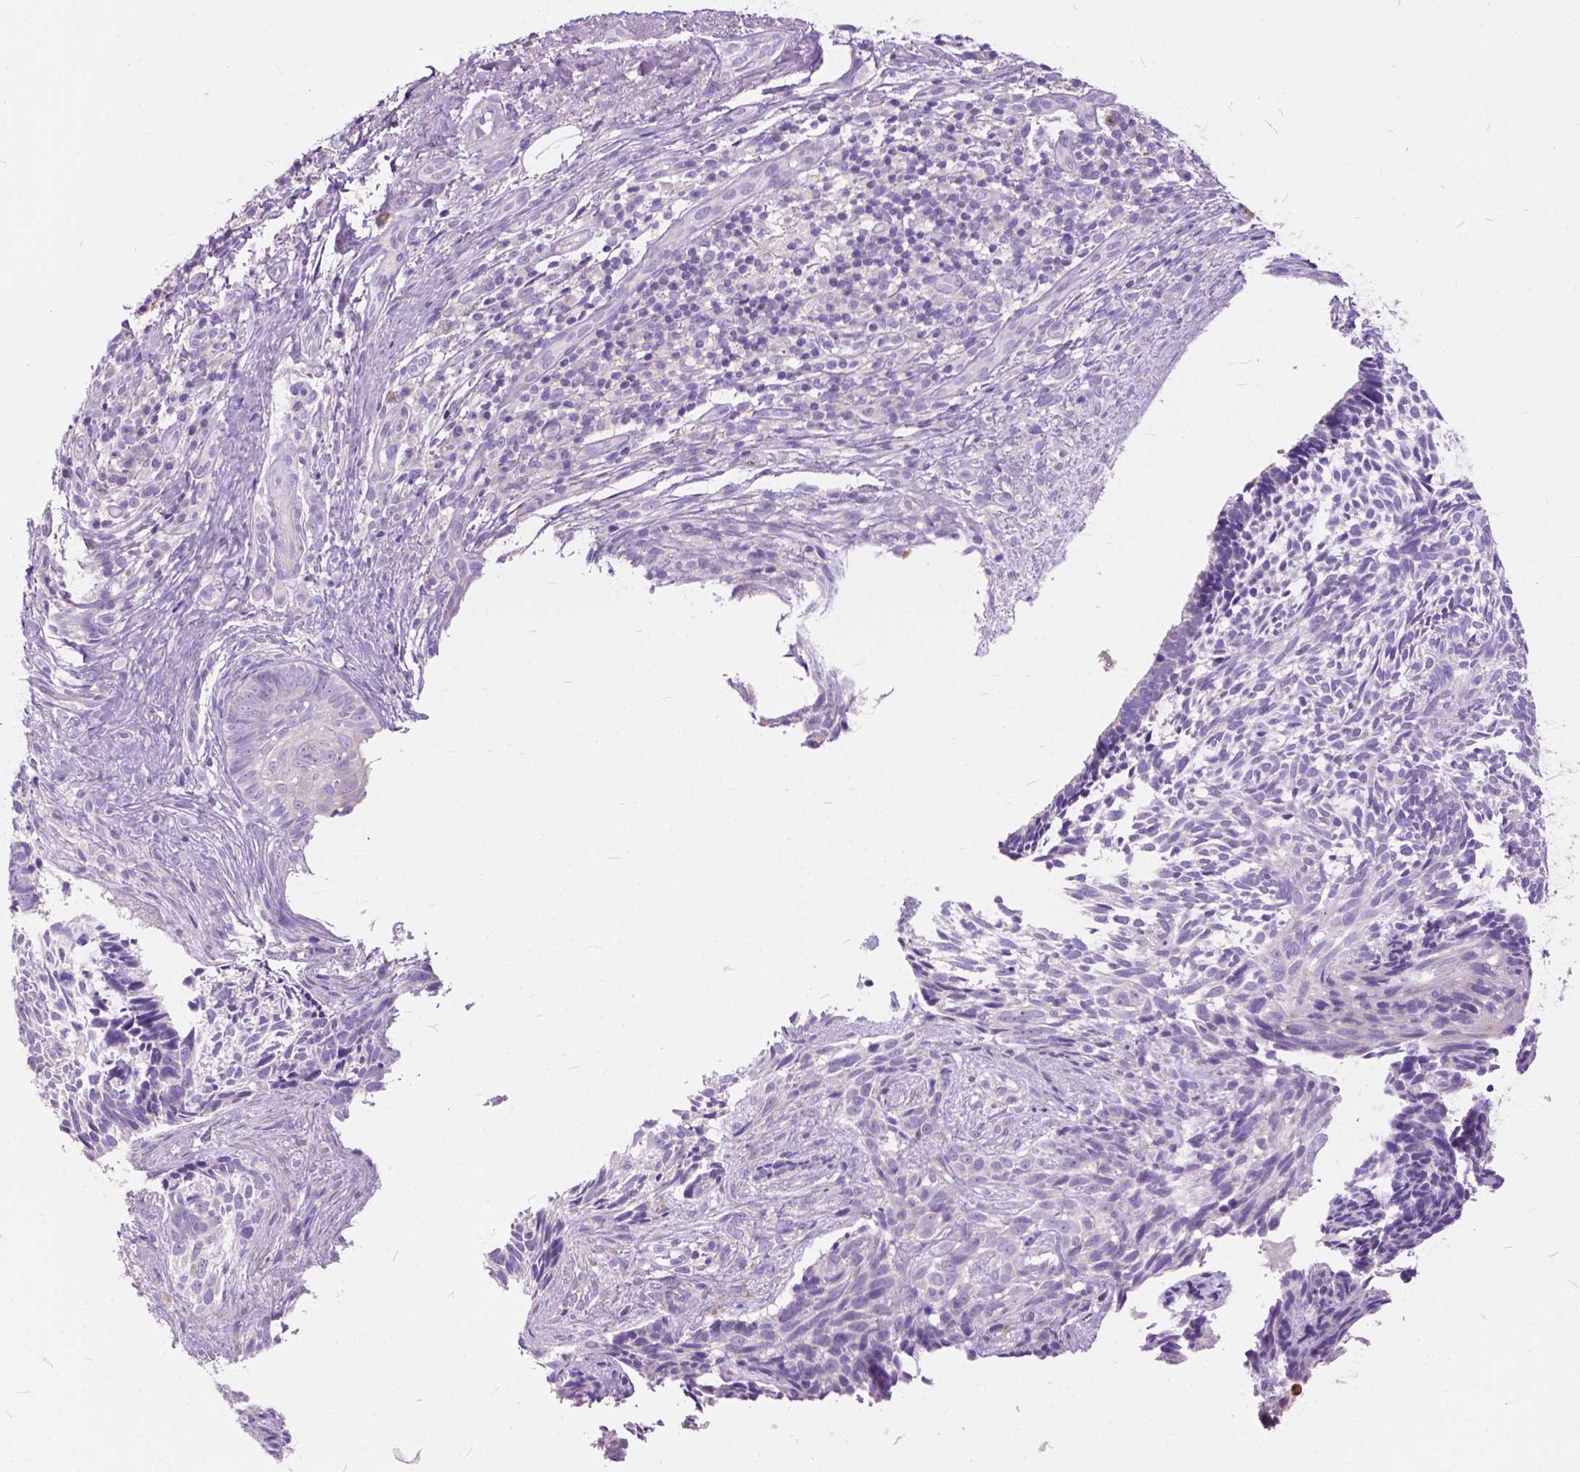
{"staining": {"intensity": "negative", "quantity": "none", "location": "none"}, "tissue": "skin cancer", "cell_type": "Tumor cells", "image_type": "cancer", "snomed": [{"axis": "morphology", "description": "Normal tissue, NOS"}, {"axis": "morphology", "description": "Basal cell carcinoma"}, {"axis": "topography", "description": "Skin"}], "caption": "IHC of skin cancer (basal cell carcinoma) exhibits no positivity in tumor cells.", "gene": "PRR35", "patient": {"sex": "male", "age": 68}}